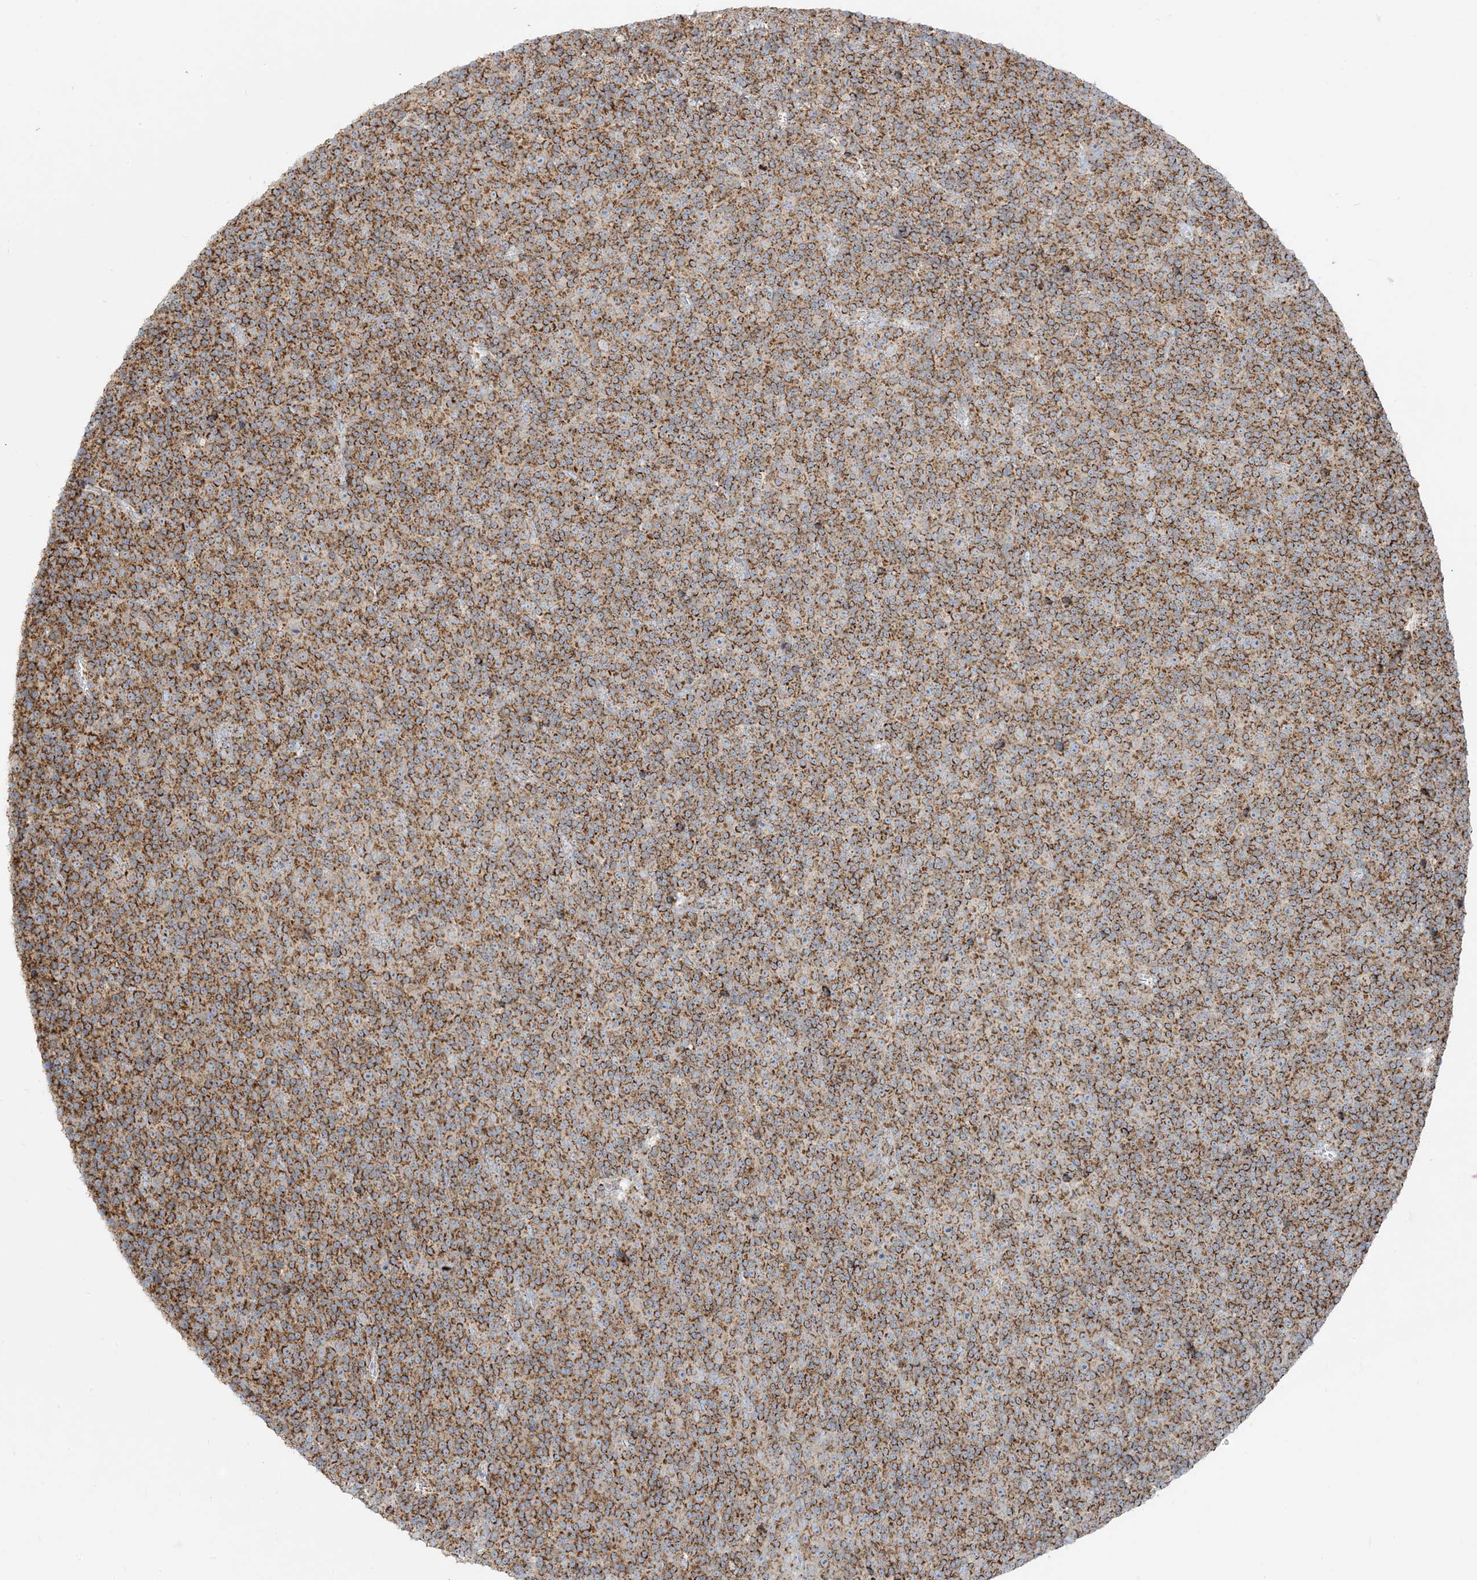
{"staining": {"intensity": "moderate", "quantity": ">75%", "location": "cytoplasmic/membranous"}, "tissue": "lymphoma", "cell_type": "Tumor cells", "image_type": "cancer", "snomed": [{"axis": "morphology", "description": "Malignant lymphoma, non-Hodgkin's type, Low grade"}, {"axis": "topography", "description": "Lymph node"}], "caption": "A brown stain shows moderate cytoplasmic/membranous positivity of a protein in low-grade malignant lymphoma, non-Hodgkin's type tumor cells.", "gene": "BEND4", "patient": {"sex": "female", "age": 67}}